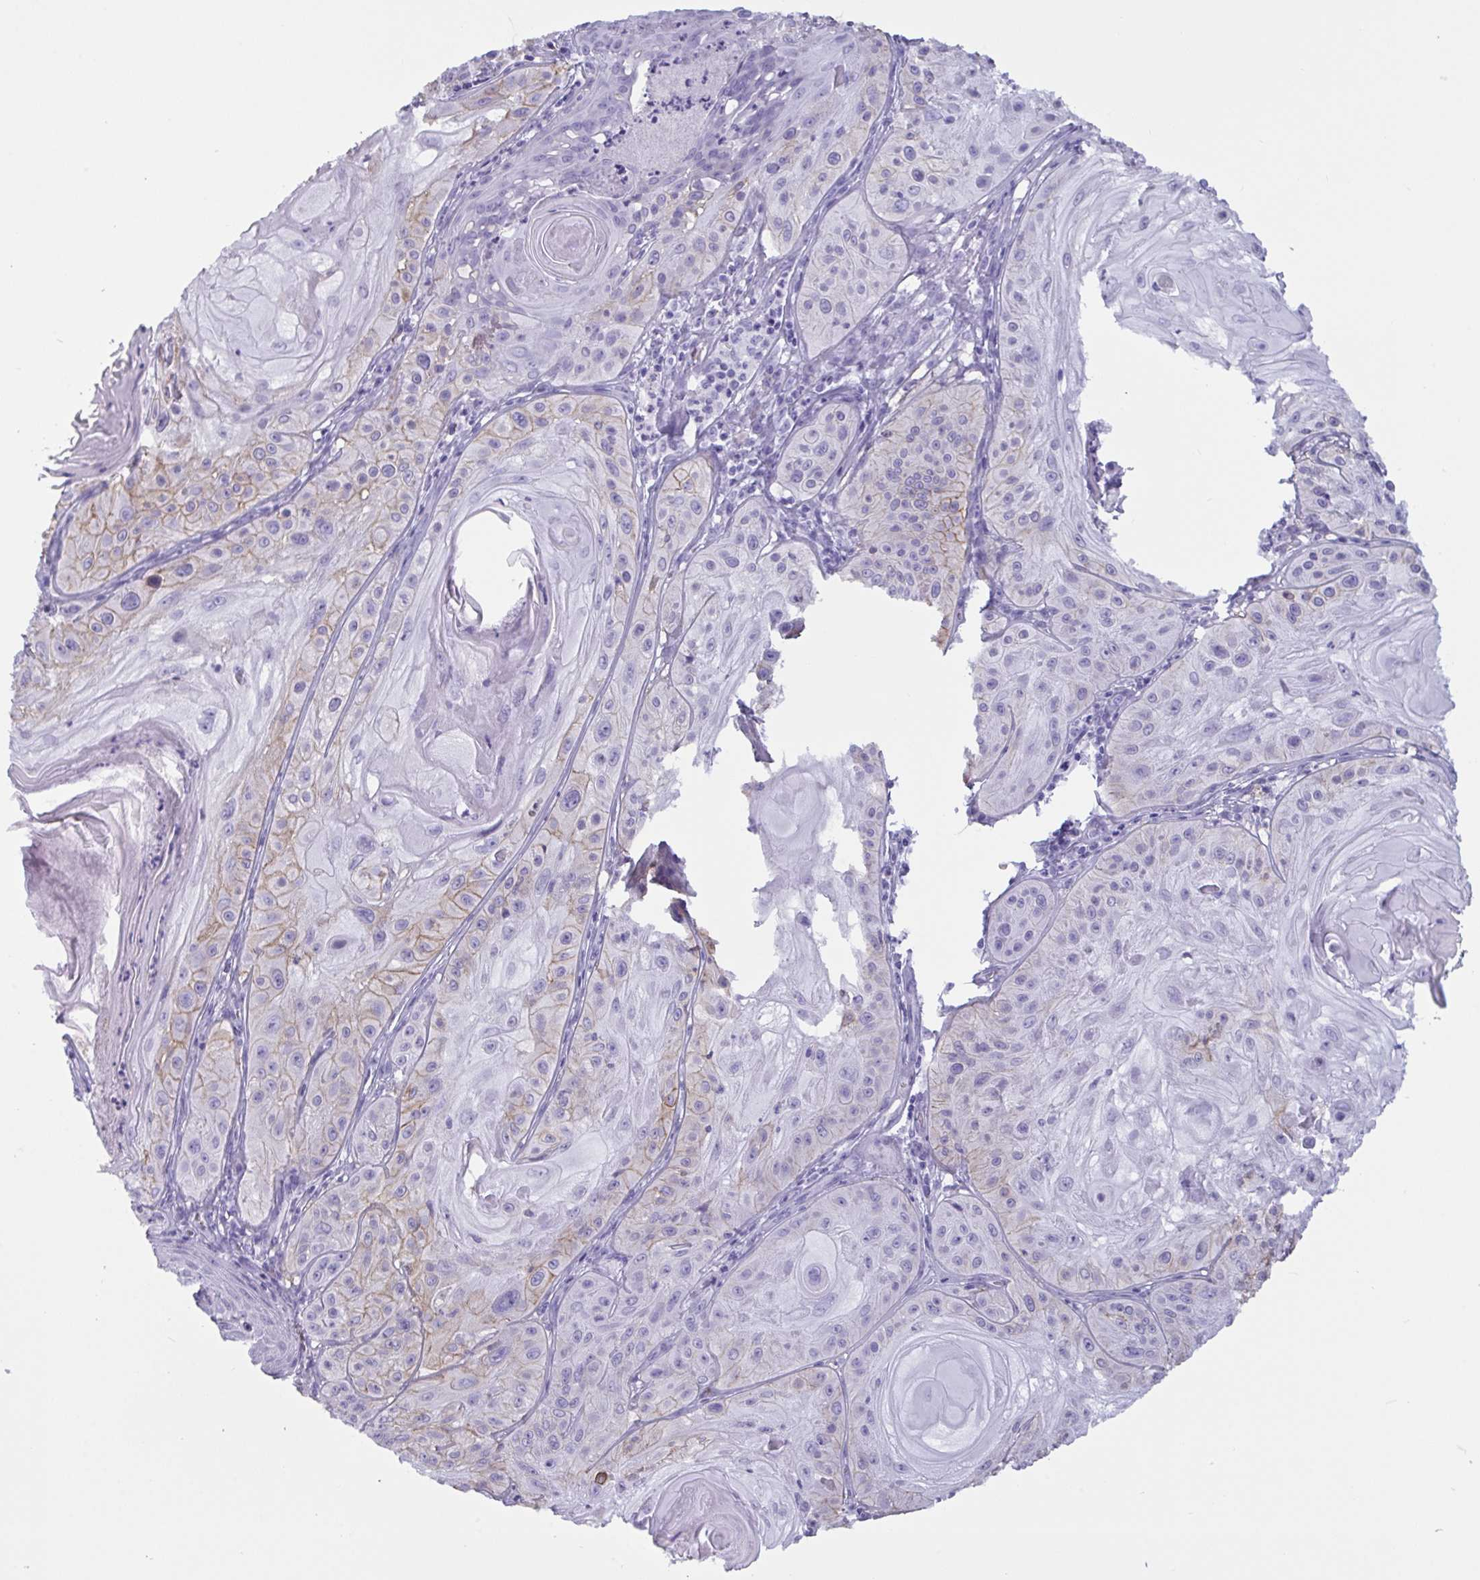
{"staining": {"intensity": "weak", "quantity": "<25%", "location": "cytoplasmic/membranous"}, "tissue": "skin cancer", "cell_type": "Tumor cells", "image_type": "cancer", "snomed": [{"axis": "morphology", "description": "Squamous cell carcinoma, NOS"}, {"axis": "topography", "description": "Skin"}], "caption": "Protein analysis of skin cancer reveals no significant positivity in tumor cells.", "gene": "SLC2A1", "patient": {"sex": "male", "age": 85}}